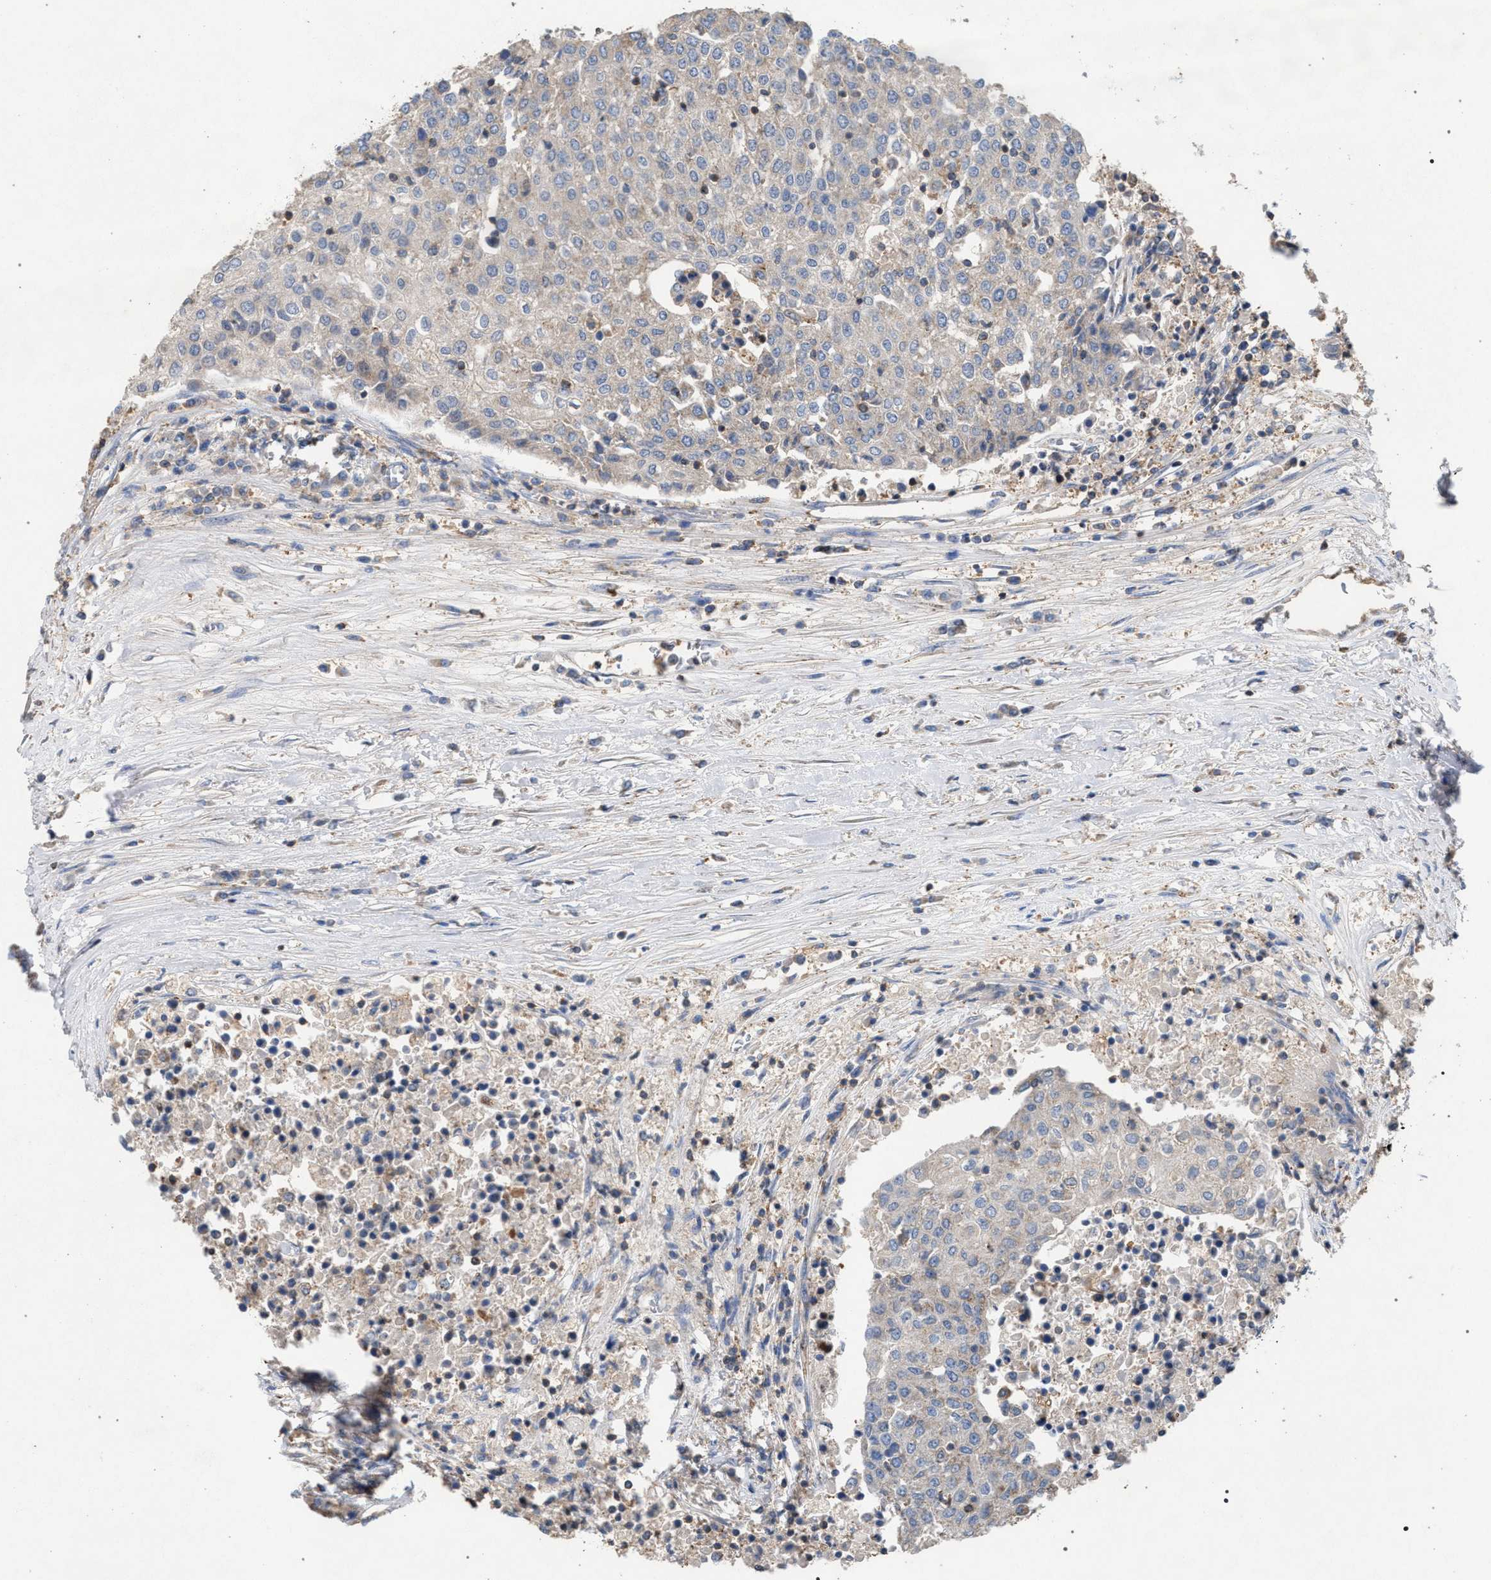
{"staining": {"intensity": "weak", "quantity": "<25%", "location": "cytoplasmic/membranous"}, "tissue": "urothelial cancer", "cell_type": "Tumor cells", "image_type": "cancer", "snomed": [{"axis": "morphology", "description": "Urothelial carcinoma, High grade"}, {"axis": "topography", "description": "Urinary bladder"}], "caption": "Tumor cells are negative for brown protein staining in urothelial carcinoma (high-grade).", "gene": "VPS13A", "patient": {"sex": "female", "age": 85}}